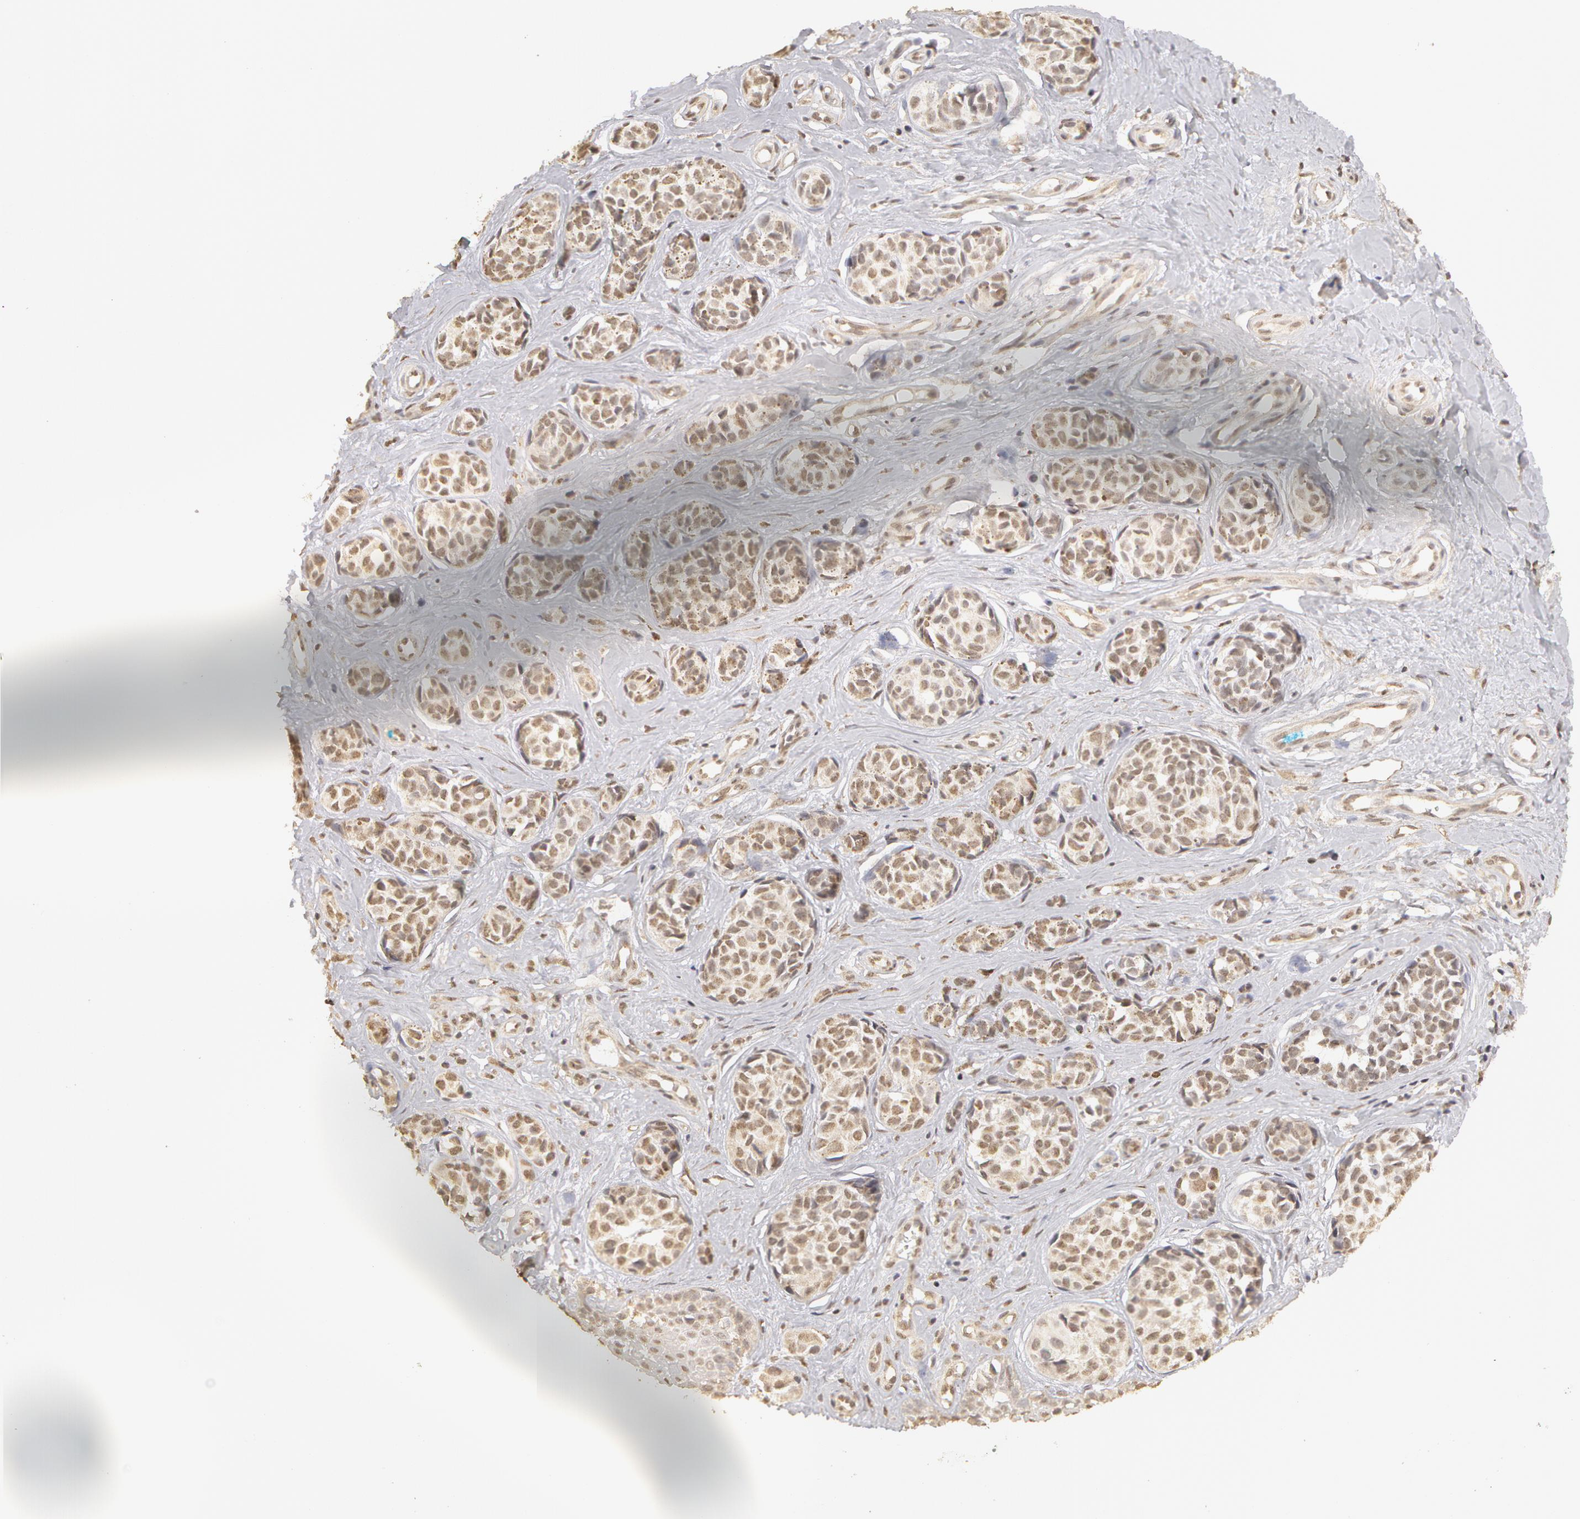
{"staining": {"intensity": "weak", "quantity": ">75%", "location": "nuclear"}, "tissue": "melanoma", "cell_type": "Tumor cells", "image_type": "cancer", "snomed": [{"axis": "morphology", "description": "Malignant melanoma, NOS"}, {"axis": "topography", "description": "Skin"}], "caption": "Protein staining of malignant melanoma tissue reveals weak nuclear positivity in about >75% of tumor cells.", "gene": "ADAM10", "patient": {"sex": "male", "age": 79}}